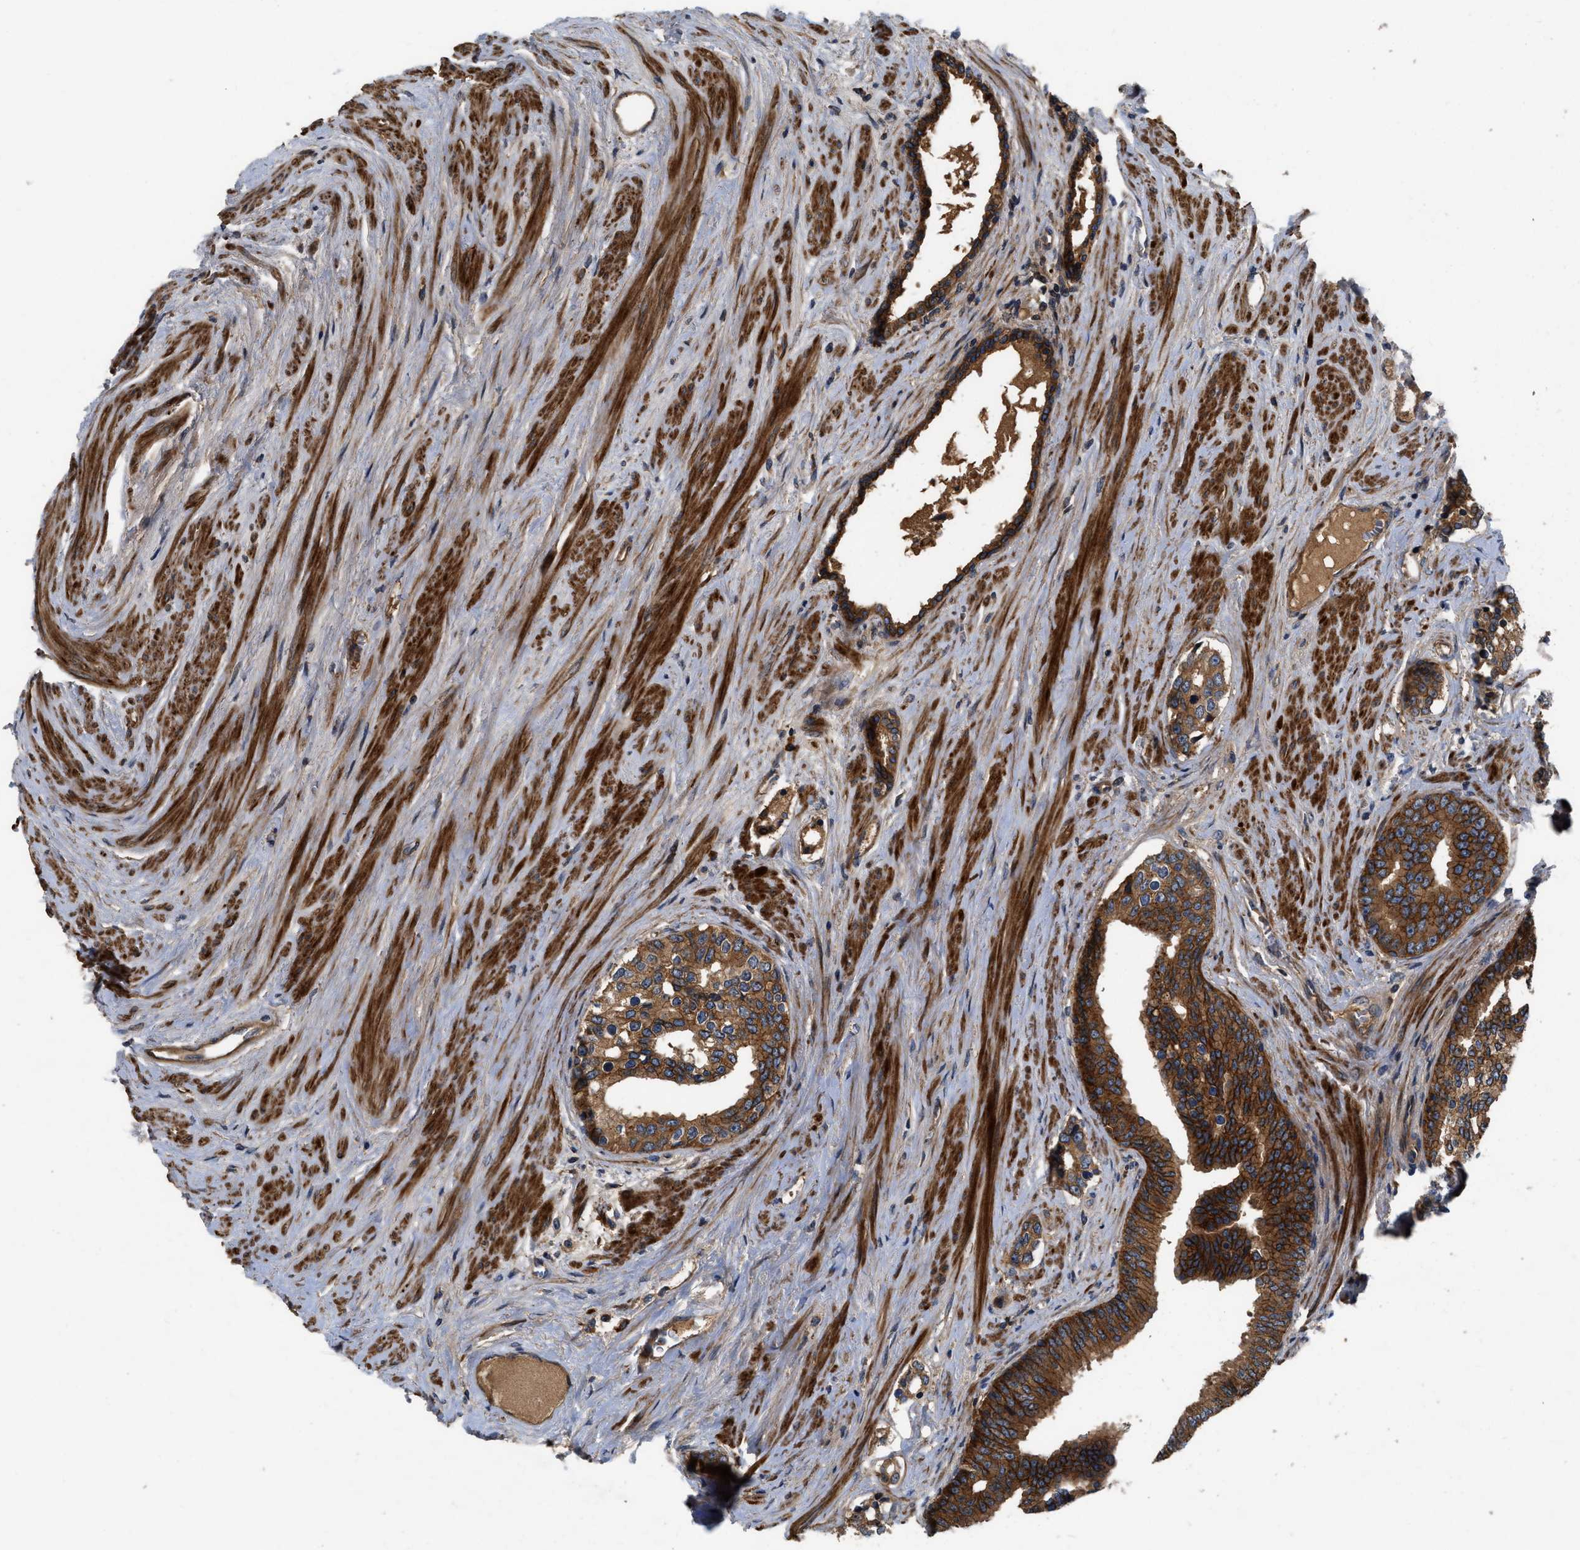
{"staining": {"intensity": "strong", "quantity": ">75%", "location": "cytoplasmic/membranous"}, "tissue": "prostate cancer", "cell_type": "Tumor cells", "image_type": "cancer", "snomed": [{"axis": "morphology", "description": "Adenocarcinoma, High grade"}, {"axis": "topography", "description": "Prostate"}], "caption": "Prostate high-grade adenocarcinoma was stained to show a protein in brown. There is high levels of strong cytoplasmic/membranous positivity in approximately >75% of tumor cells.", "gene": "CNNM3", "patient": {"sex": "male", "age": 71}}